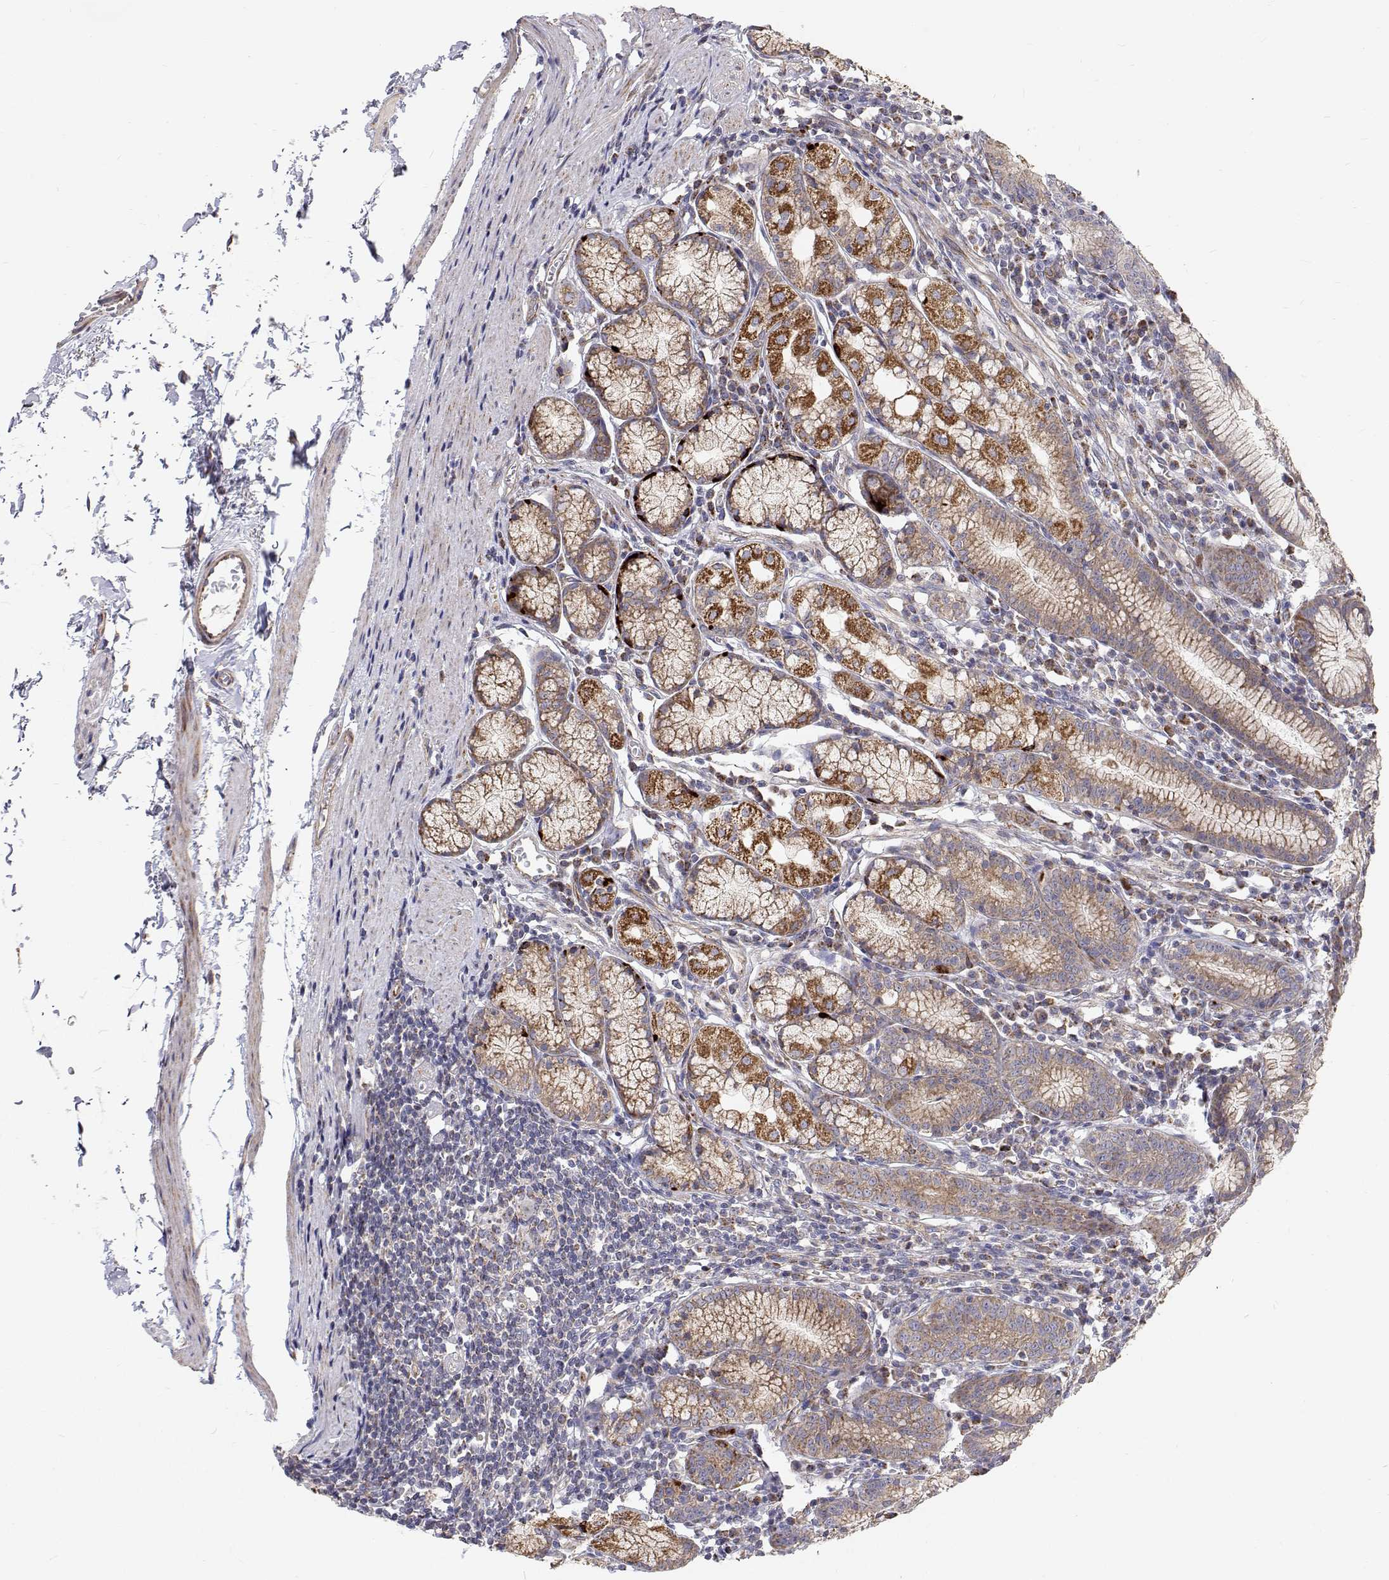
{"staining": {"intensity": "strong", "quantity": "25%-75%", "location": "cytoplasmic/membranous"}, "tissue": "stomach", "cell_type": "Glandular cells", "image_type": "normal", "snomed": [{"axis": "morphology", "description": "Normal tissue, NOS"}, {"axis": "topography", "description": "Stomach"}], "caption": "An image of human stomach stained for a protein exhibits strong cytoplasmic/membranous brown staining in glandular cells. (Stains: DAB (3,3'-diaminobenzidine) in brown, nuclei in blue, Microscopy: brightfield microscopy at high magnification).", "gene": "SPICE1", "patient": {"sex": "male", "age": 55}}